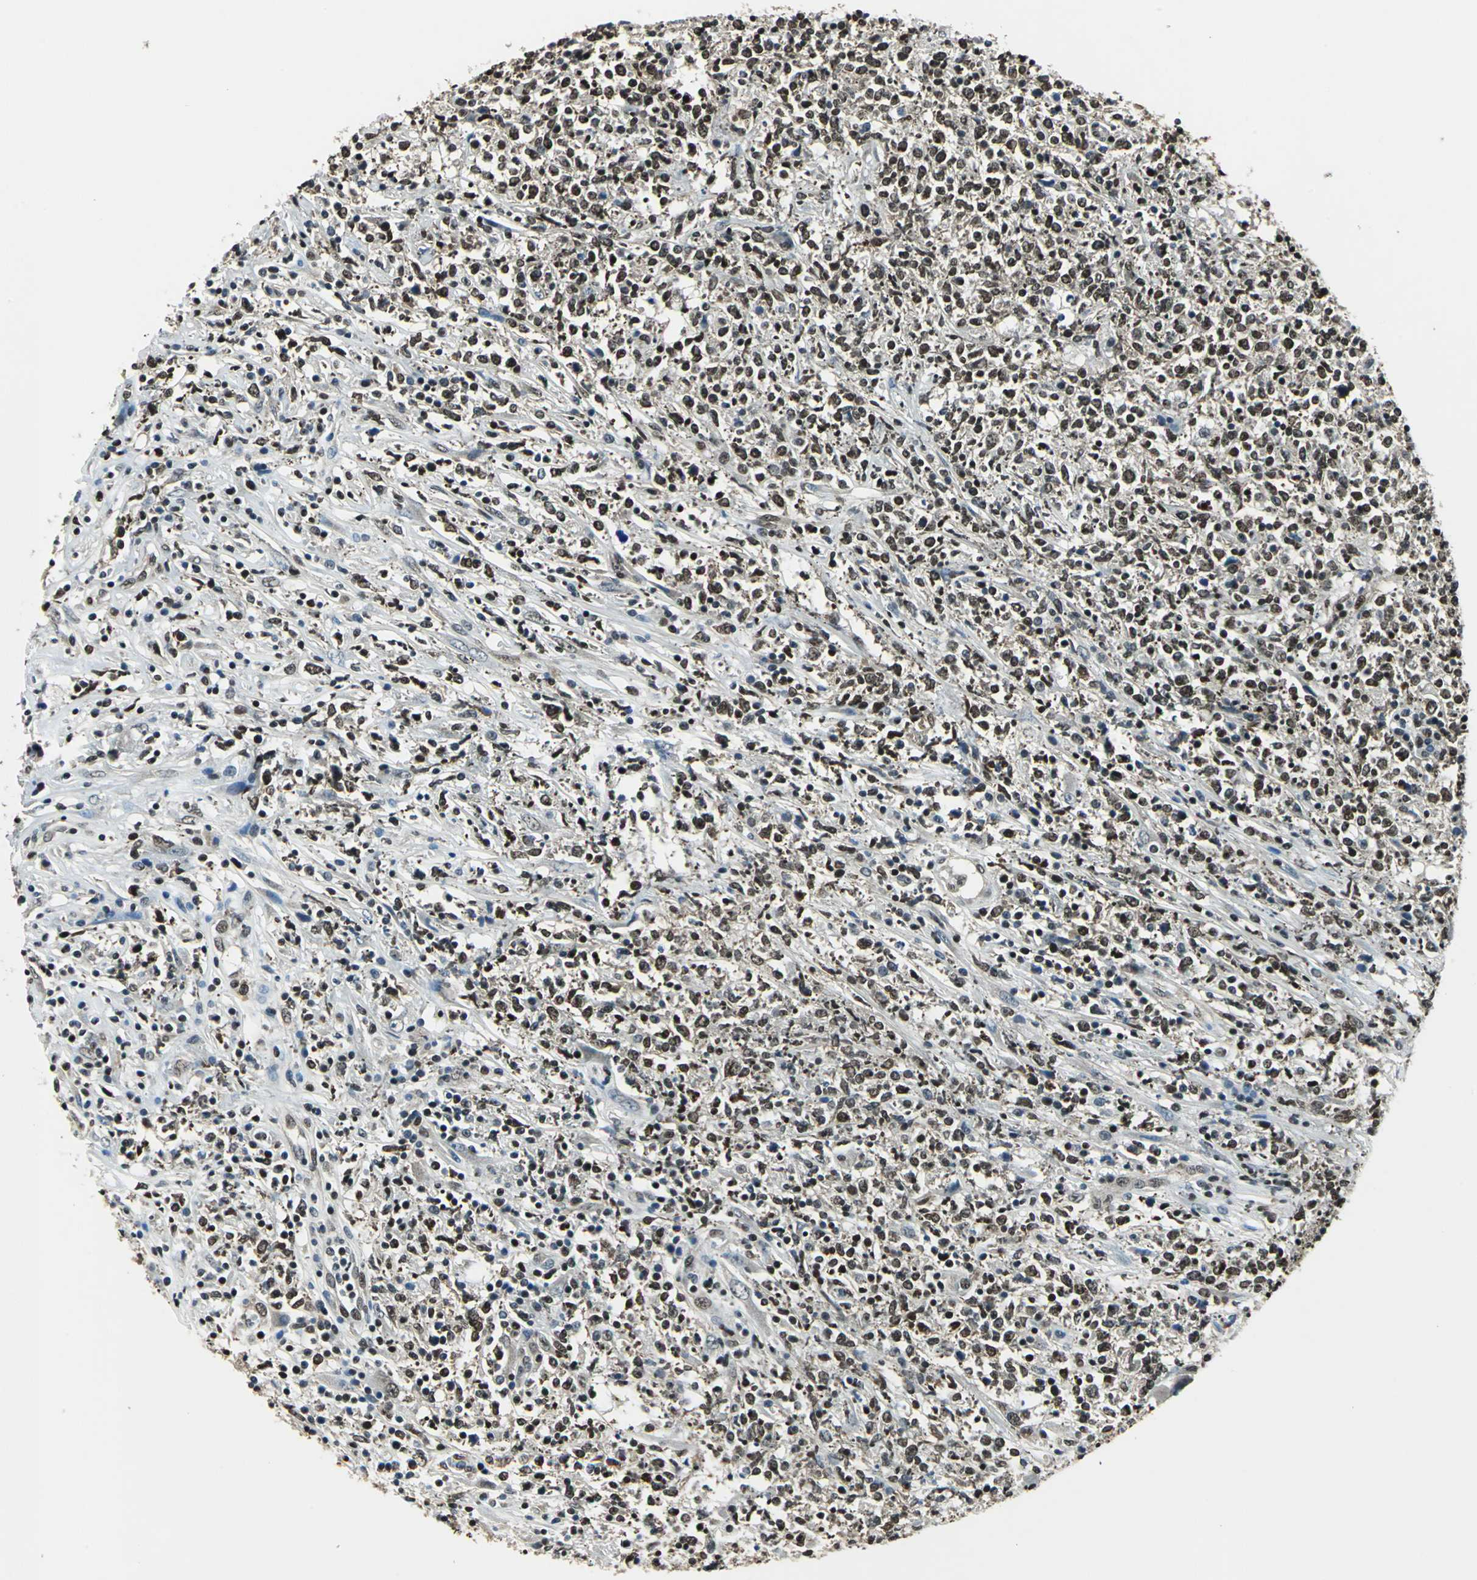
{"staining": {"intensity": "strong", "quantity": ">75%", "location": "nuclear"}, "tissue": "lymphoma", "cell_type": "Tumor cells", "image_type": "cancer", "snomed": [{"axis": "morphology", "description": "Malignant lymphoma, non-Hodgkin's type, High grade"}, {"axis": "topography", "description": "Lymph node"}], "caption": "A photomicrograph showing strong nuclear staining in approximately >75% of tumor cells in lymphoma, as visualized by brown immunohistochemical staining.", "gene": "RBM14", "patient": {"sex": "female", "age": 84}}